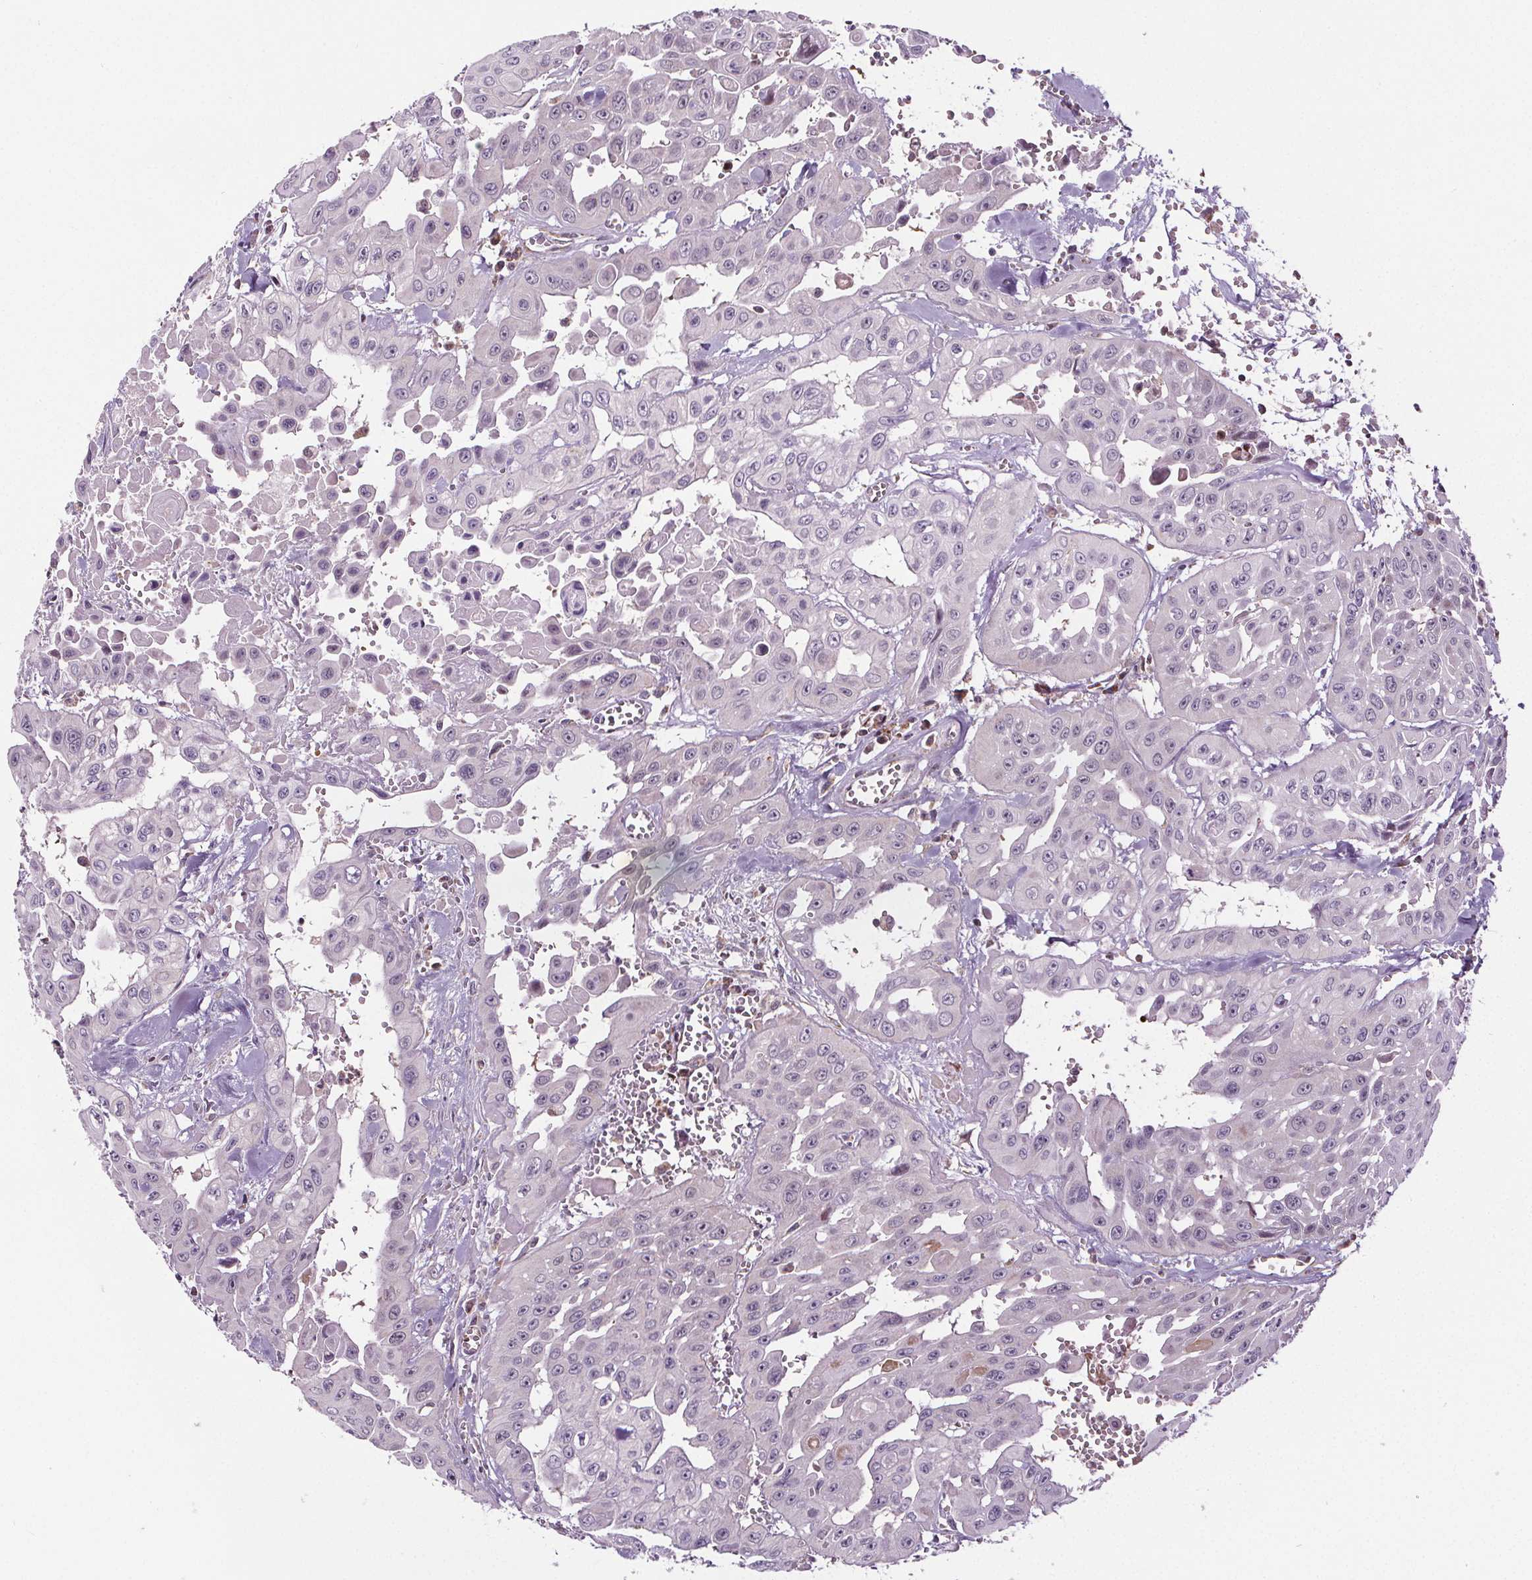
{"staining": {"intensity": "negative", "quantity": "none", "location": "none"}, "tissue": "head and neck cancer", "cell_type": "Tumor cells", "image_type": "cancer", "snomed": [{"axis": "morphology", "description": "Adenocarcinoma, NOS"}, {"axis": "topography", "description": "Head-Neck"}], "caption": "Immunohistochemistry image of head and neck cancer stained for a protein (brown), which shows no staining in tumor cells.", "gene": "SUCLA2", "patient": {"sex": "male", "age": 73}}